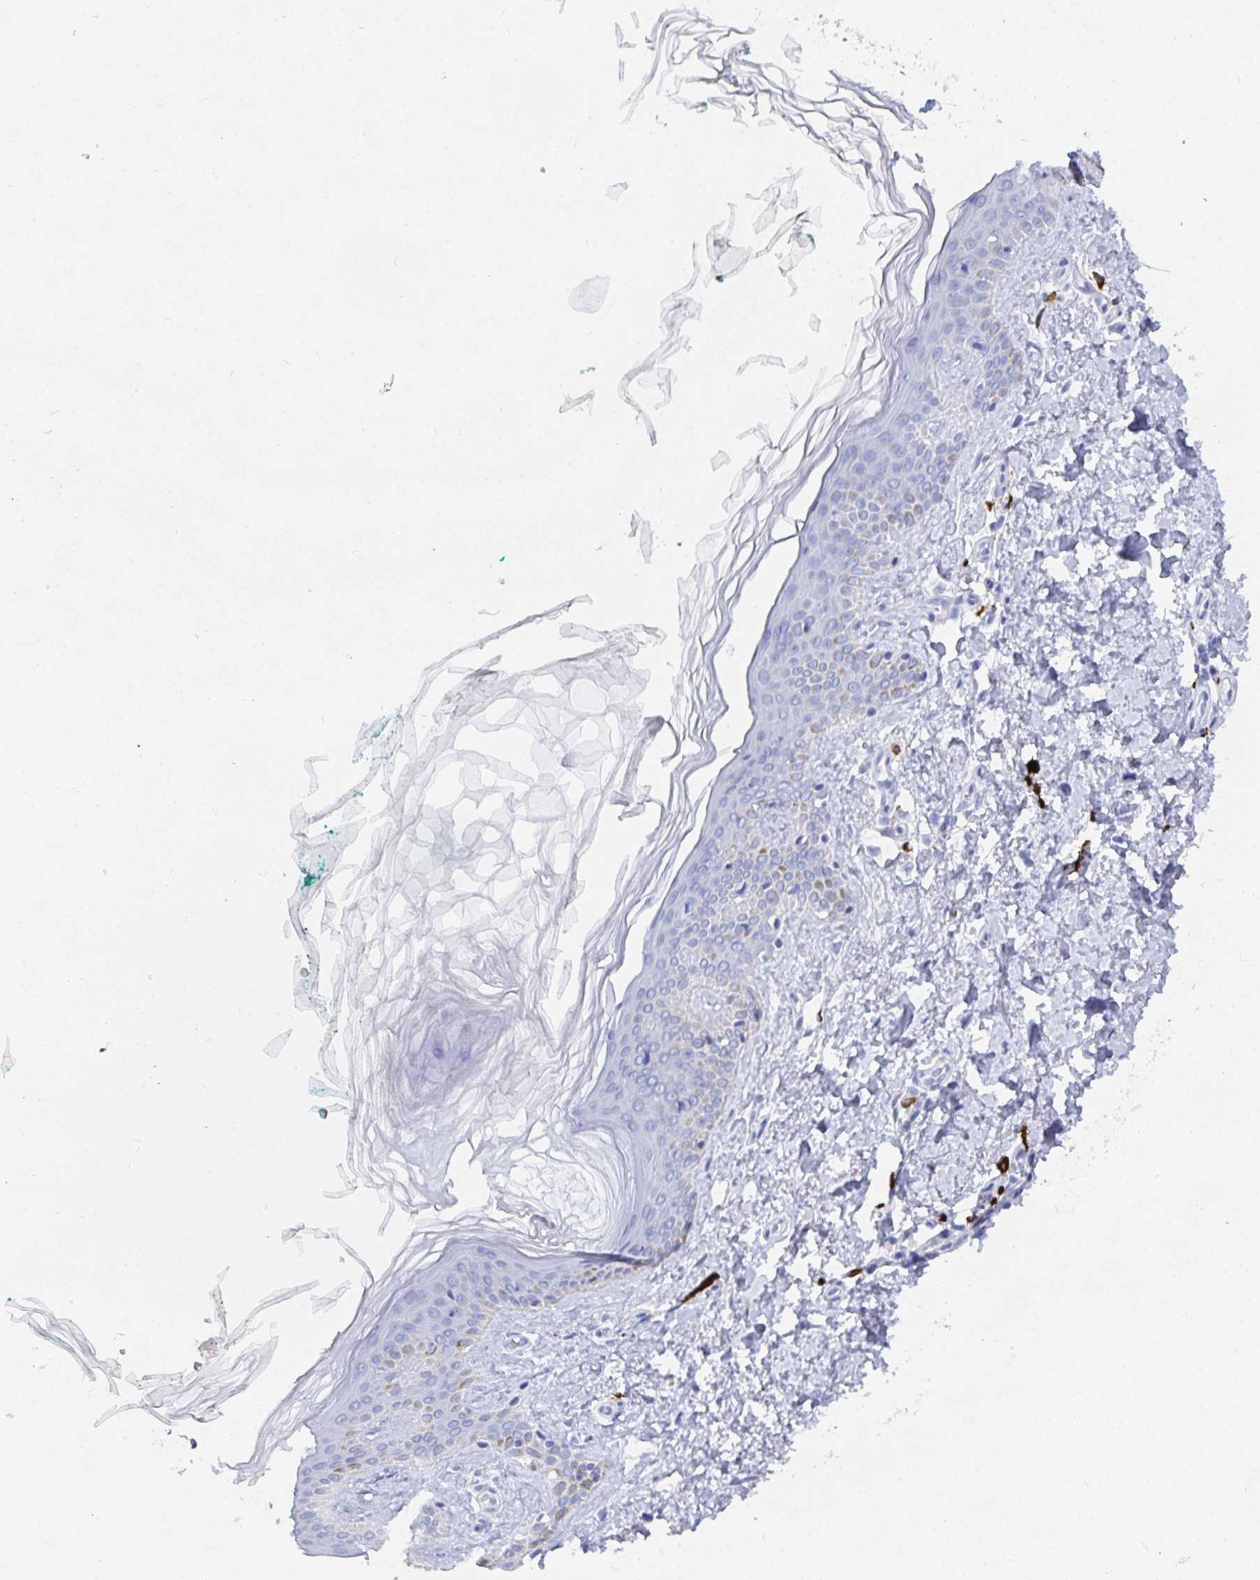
{"staining": {"intensity": "negative", "quantity": "none", "location": "none"}, "tissue": "skin", "cell_type": "Fibroblasts", "image_type": "normal", "snomed": [{"axis": "morphology", "description": "Normal tissue, NOS"}, {"axis": "topography", "description": "Skin"}, {"axis": "topography", "description": "Peripheral nerve tissue"}], "caption": "IHC of benign human skin shows no positivity in fibroblasts. (DAB immunohistochemistry visualized using brightfield microscopy, high magnification).", "gene": "GRIA1", "patient": {"sex": "female", "age": 45}}